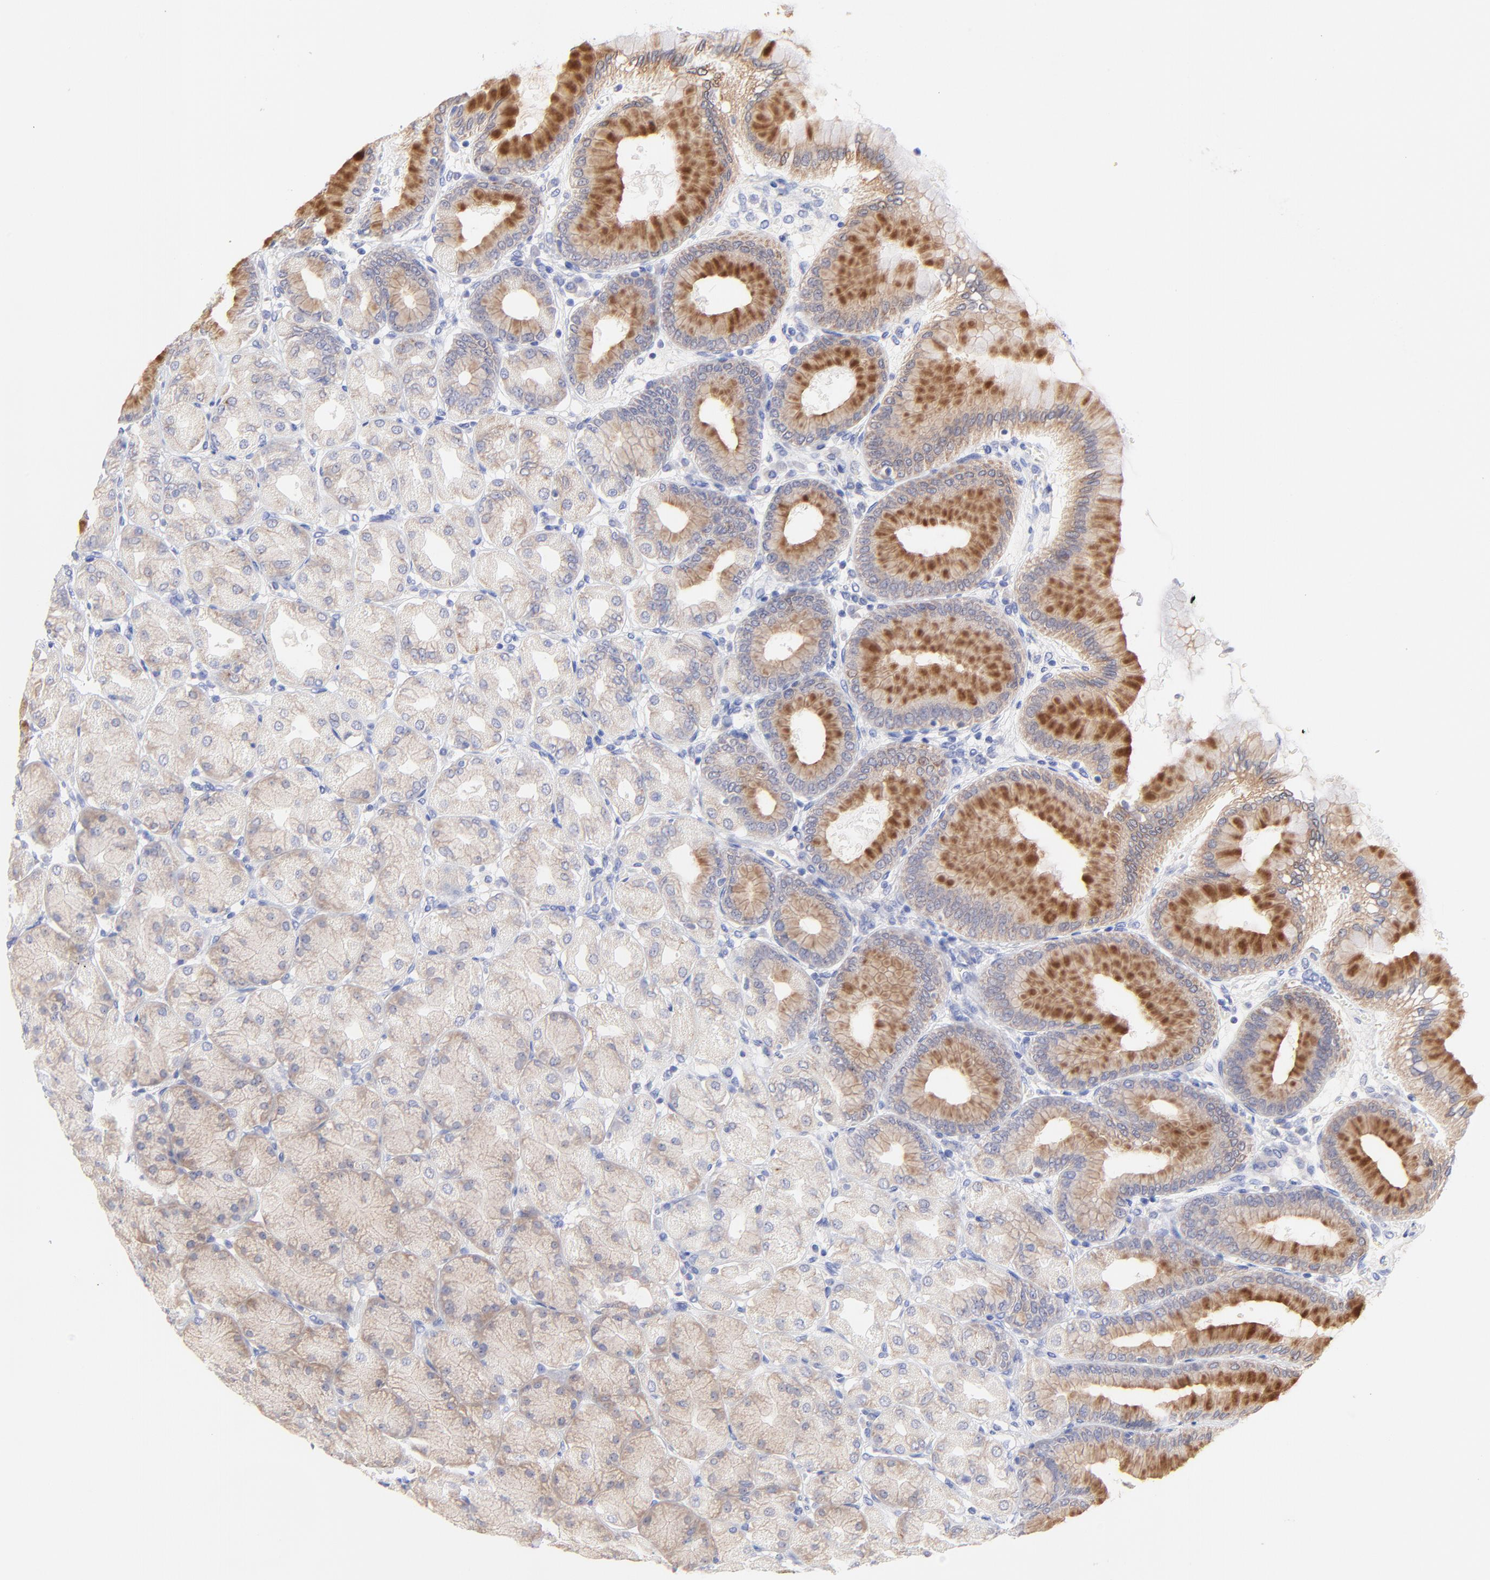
{"staining": {"intensity": "moderate", "quantity": "25%-75%", "location": "cytoplasmic/membranous"}, "tissue": "stomach", "cell_type": "Glandular cells", "image_type": "normal", "snomed": [{"axis": "morphology", "description": "Normal tissue, NOS"}, {"axis": "topography", "description": "Stomach, upper"}], "caption": "Immunohistochemistry (DAB) staining of benign stomach demonstrates moderate cytoplasmic/membranous protein expression in about 25%-75% of glandular cells.", "gene": "EBP", "patient": {"sex": "female", "age": 56}}